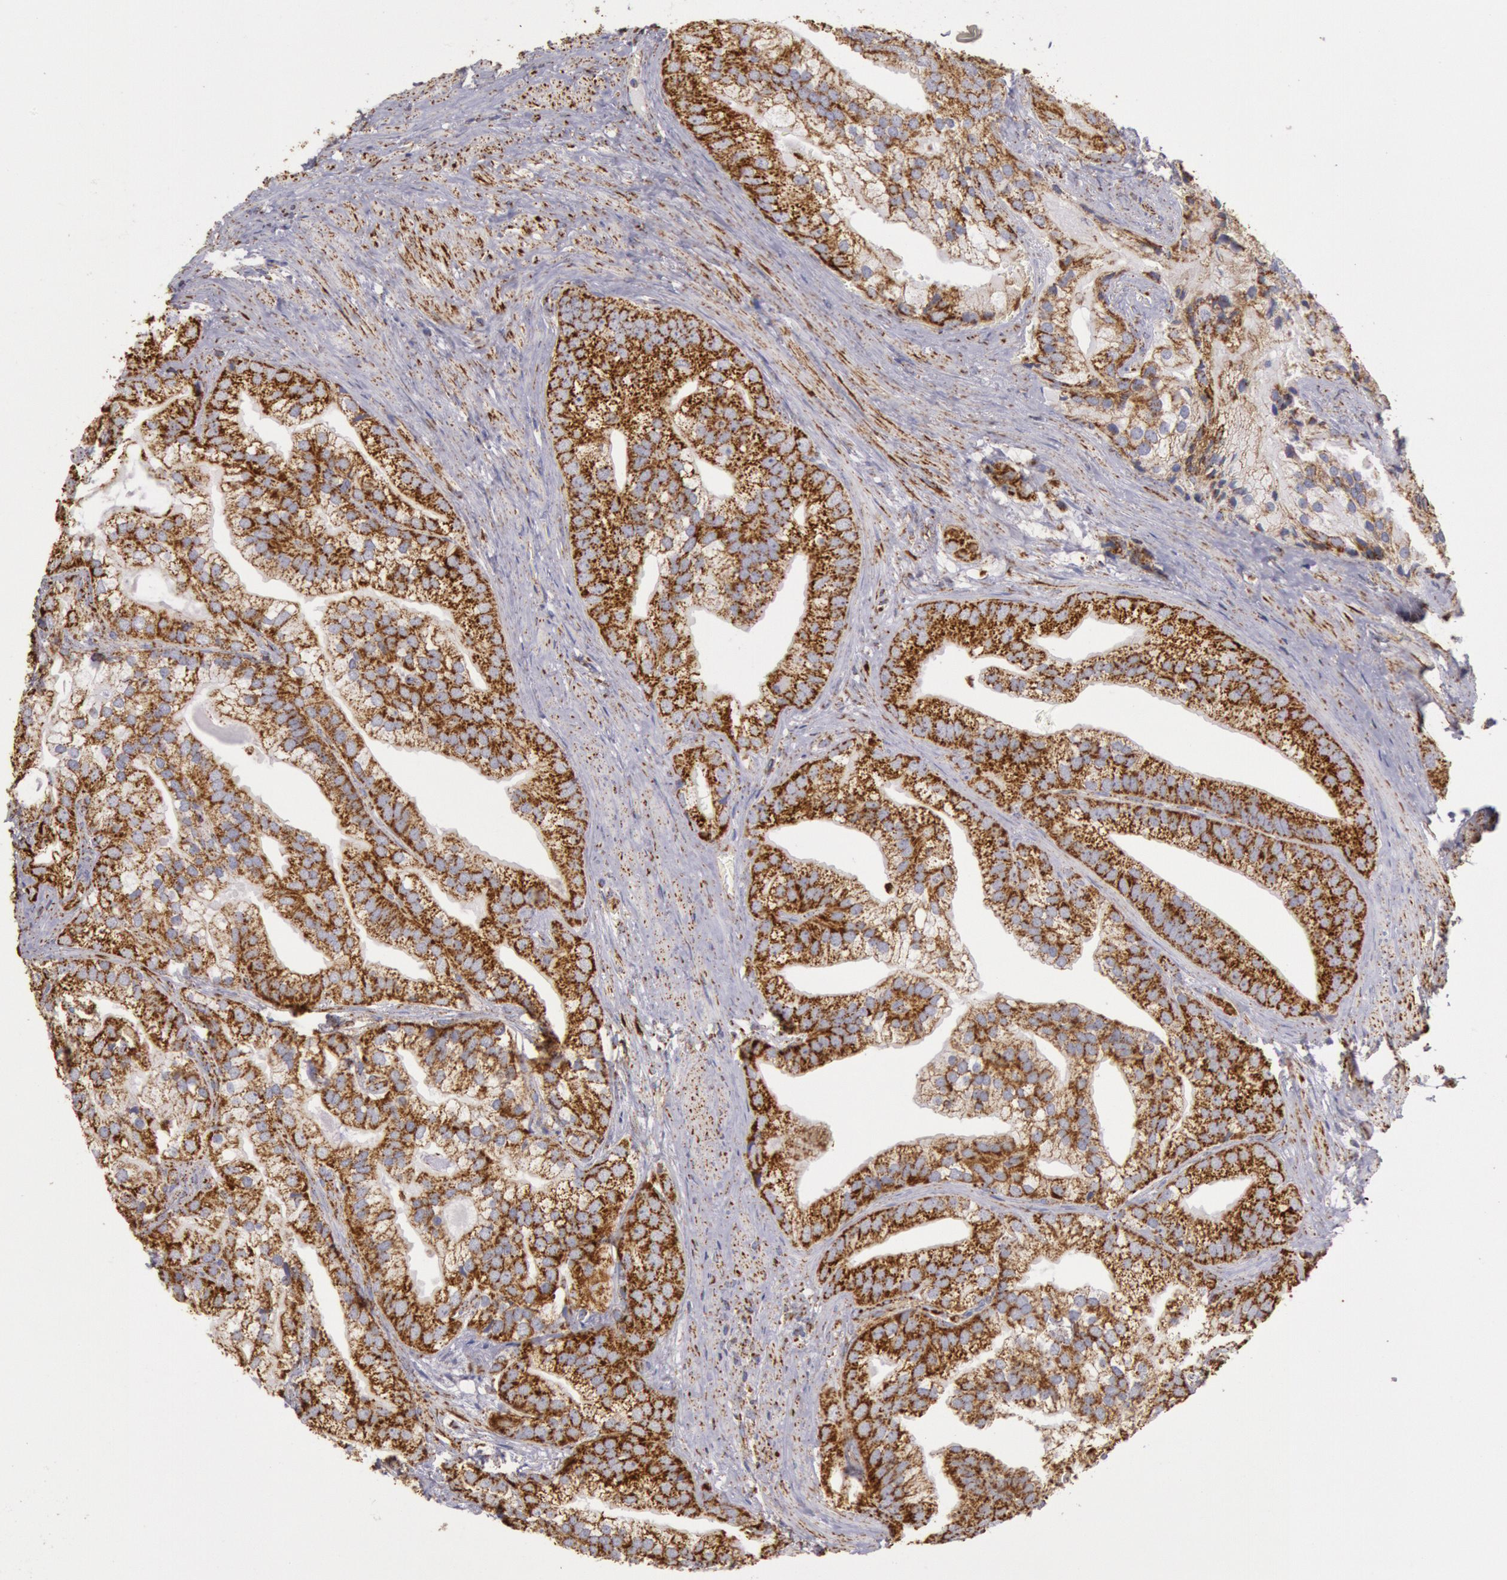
{"staining": {"intensity": "strong", "quantity": ">75%", "location": "cytoplasmic/membranous"}, "tissue": "prostate cancer", "cell_type": "Tumor cells", "image_type": "cancer", "snomed": [{"axis": "morphology", "description": "Adenocarcinoma, Low grade"}, {"axis": "topography", "description": "Prostate"}], "caption": "A brown stain shows strong cytoplasmic/membranous staining of a protein in prostate cancer (low-grade adenocarcinoma) tumor cells. The staining is performed using DAB brown chromogen to label protein expression. The nuclei are counter-stained blue using hematoxylin.", "gene": "CYC1", "patient": {"sex": "male", "age": 71}}